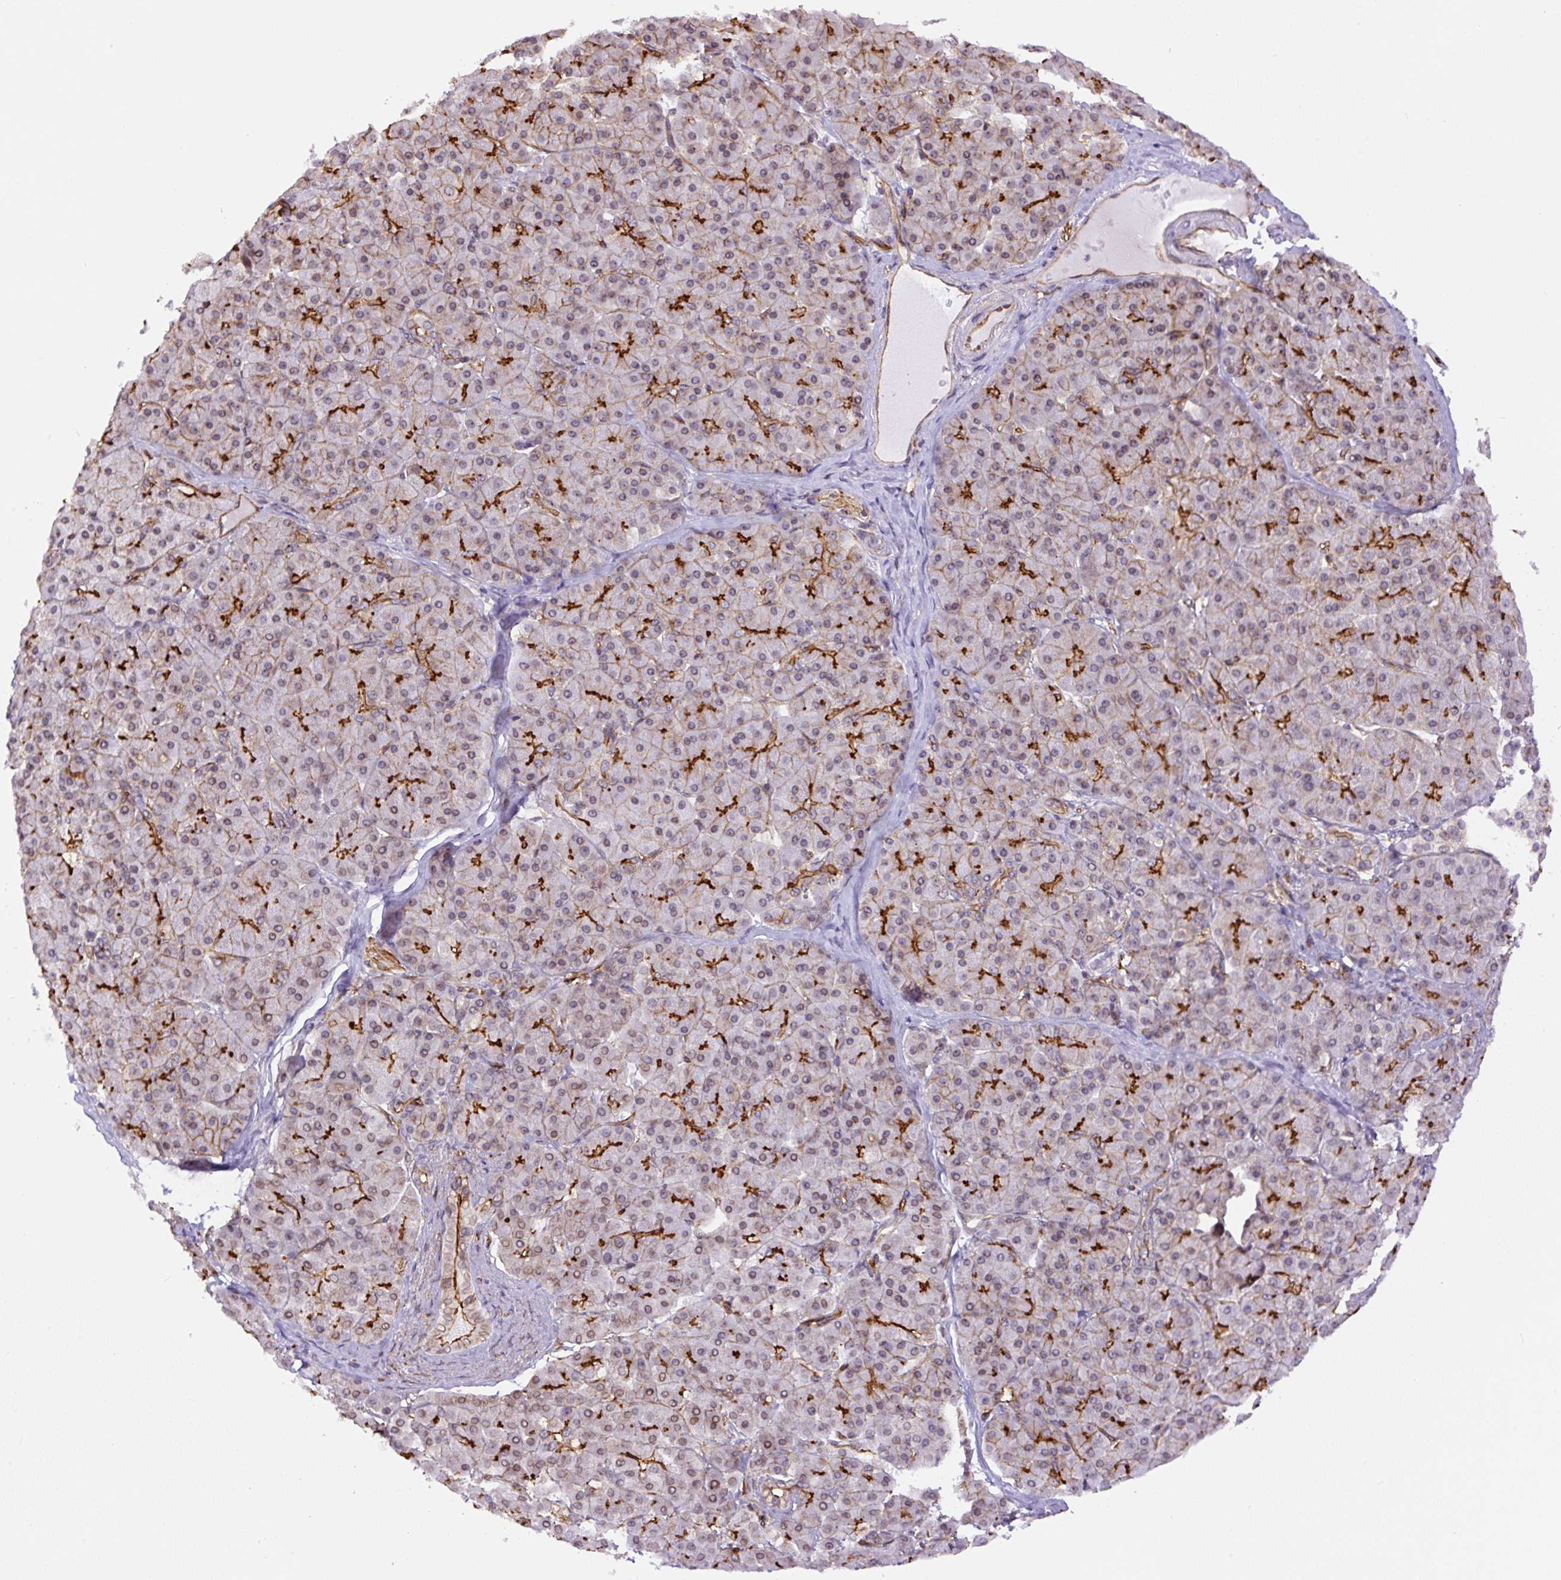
{"staining": {"intensity": "strong", "quantity": "25%-75%", "location": "cytoplasmic/membranous"}, "tissue": "pancreatic cancer", "cell_type": "Tumor cells", "image_type": "cancer", "snomed": [{"axis": "morphology", "description": "Normal tissue, NOS"}, {"axis": "morphology", "description": "Adenocarcinoma, NOS"}, {"axis": "topography", "description": "Pancreas"}], "caption": "A brown stain labels strong cytoplasmic/membranous positivity of a protein in pancreatic cancer tumor cells.", "gene": "MYO5C", "patient": {"sex": "female", "age": 68}}